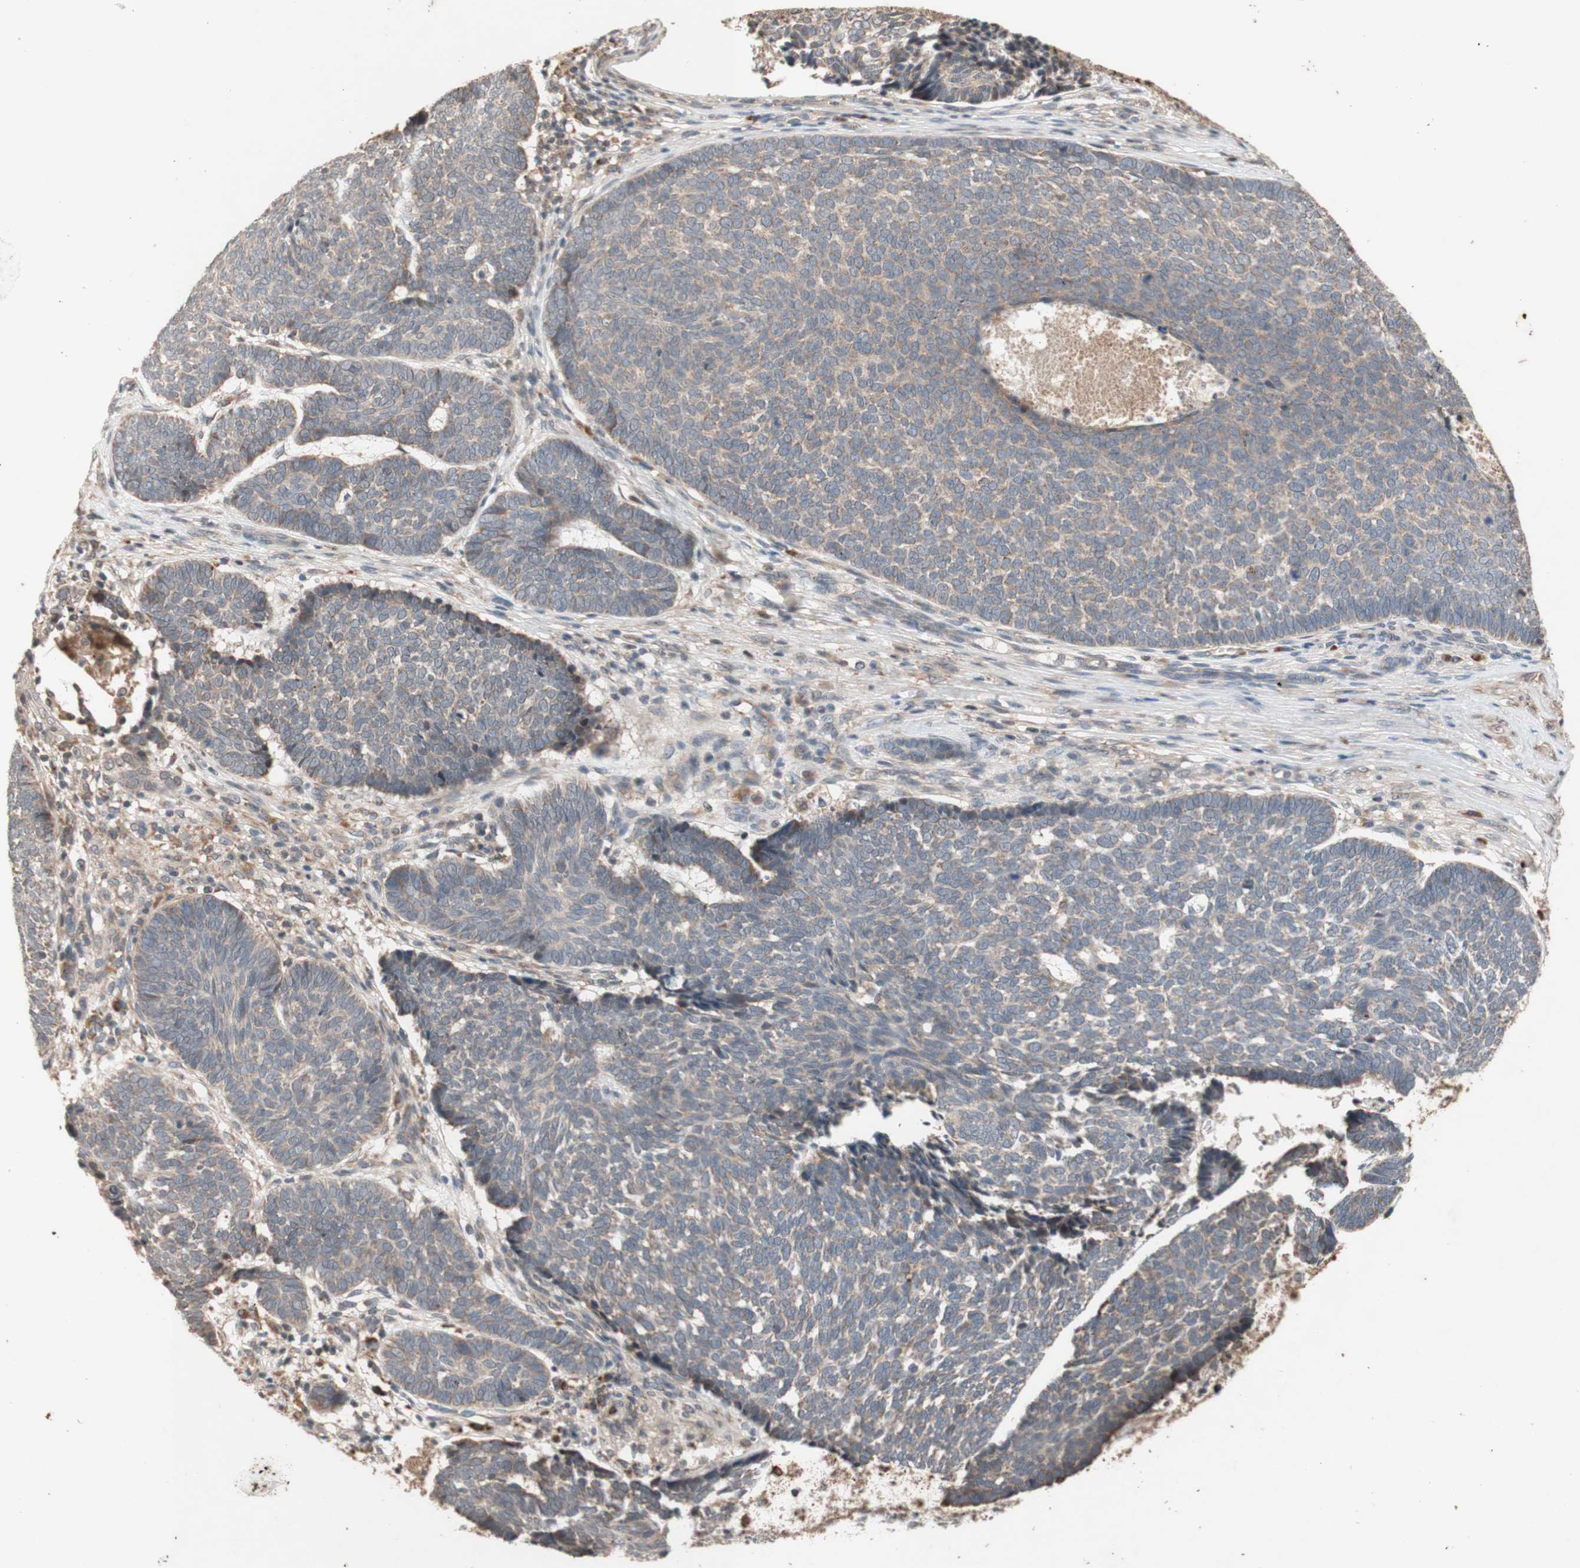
{"staining": {"intensity": "weak", "quantity": ">75%", "location": "cytoplasmic/membranous"}, "tissue": "skin cancer", "cell_type": "Tumor cells", "image_type": "cancer", "snomed": [{"axis": "morphology", "description": "Basal cell carcinoma"}, {"axis": "topography", "description": "Skin"}], "caption": "DAB immunohistochemical staining of human skin basal cell carcinoma demonstrates weak cytoplasmic/membranous protein staining in about >75% of tumor cells.", "gene": "DDOST", "patient": {"sex": "male", "age": 84}}